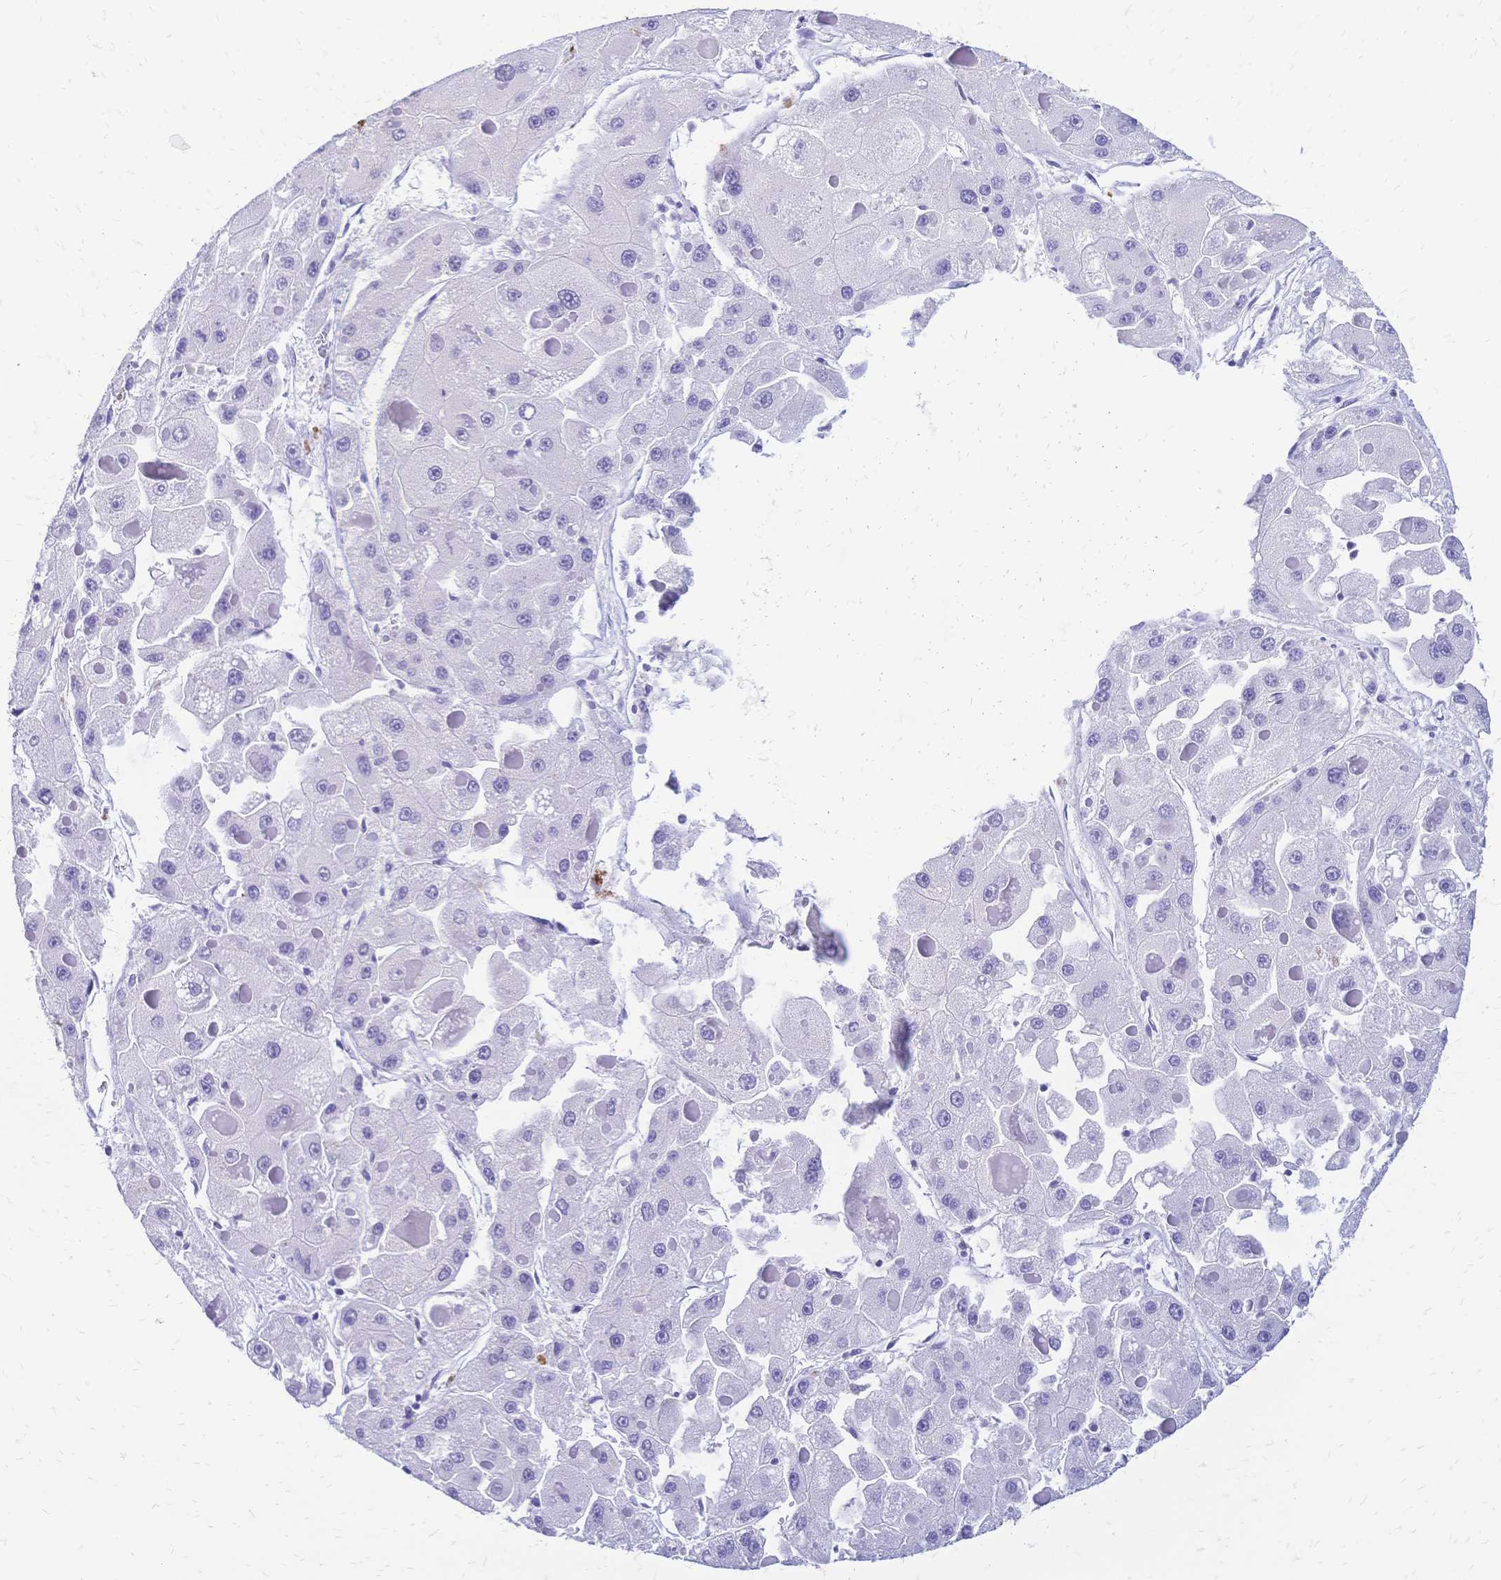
{"staining": {"intensity": "negative", "quantity": "none", "location": "none"}, "tissue": "liver cancer", "cell_type": "Tumor cells", "image_type": "cancer", "snomed": [{"axis": "morphology", "description": "Carcinoma, Hepatocellular, NOS"}, {"axis": "topography", "description": "Liver"}], "caption": "Immunohistochemistry photomicrograph of neoplastic tissue: liver cancer stained with DAB (3,3'-diaminobenzidine) displays no significant protein staining in tumor cells.", "gene": "FA2H", "patient": {"sex": "female", "age": 73}}